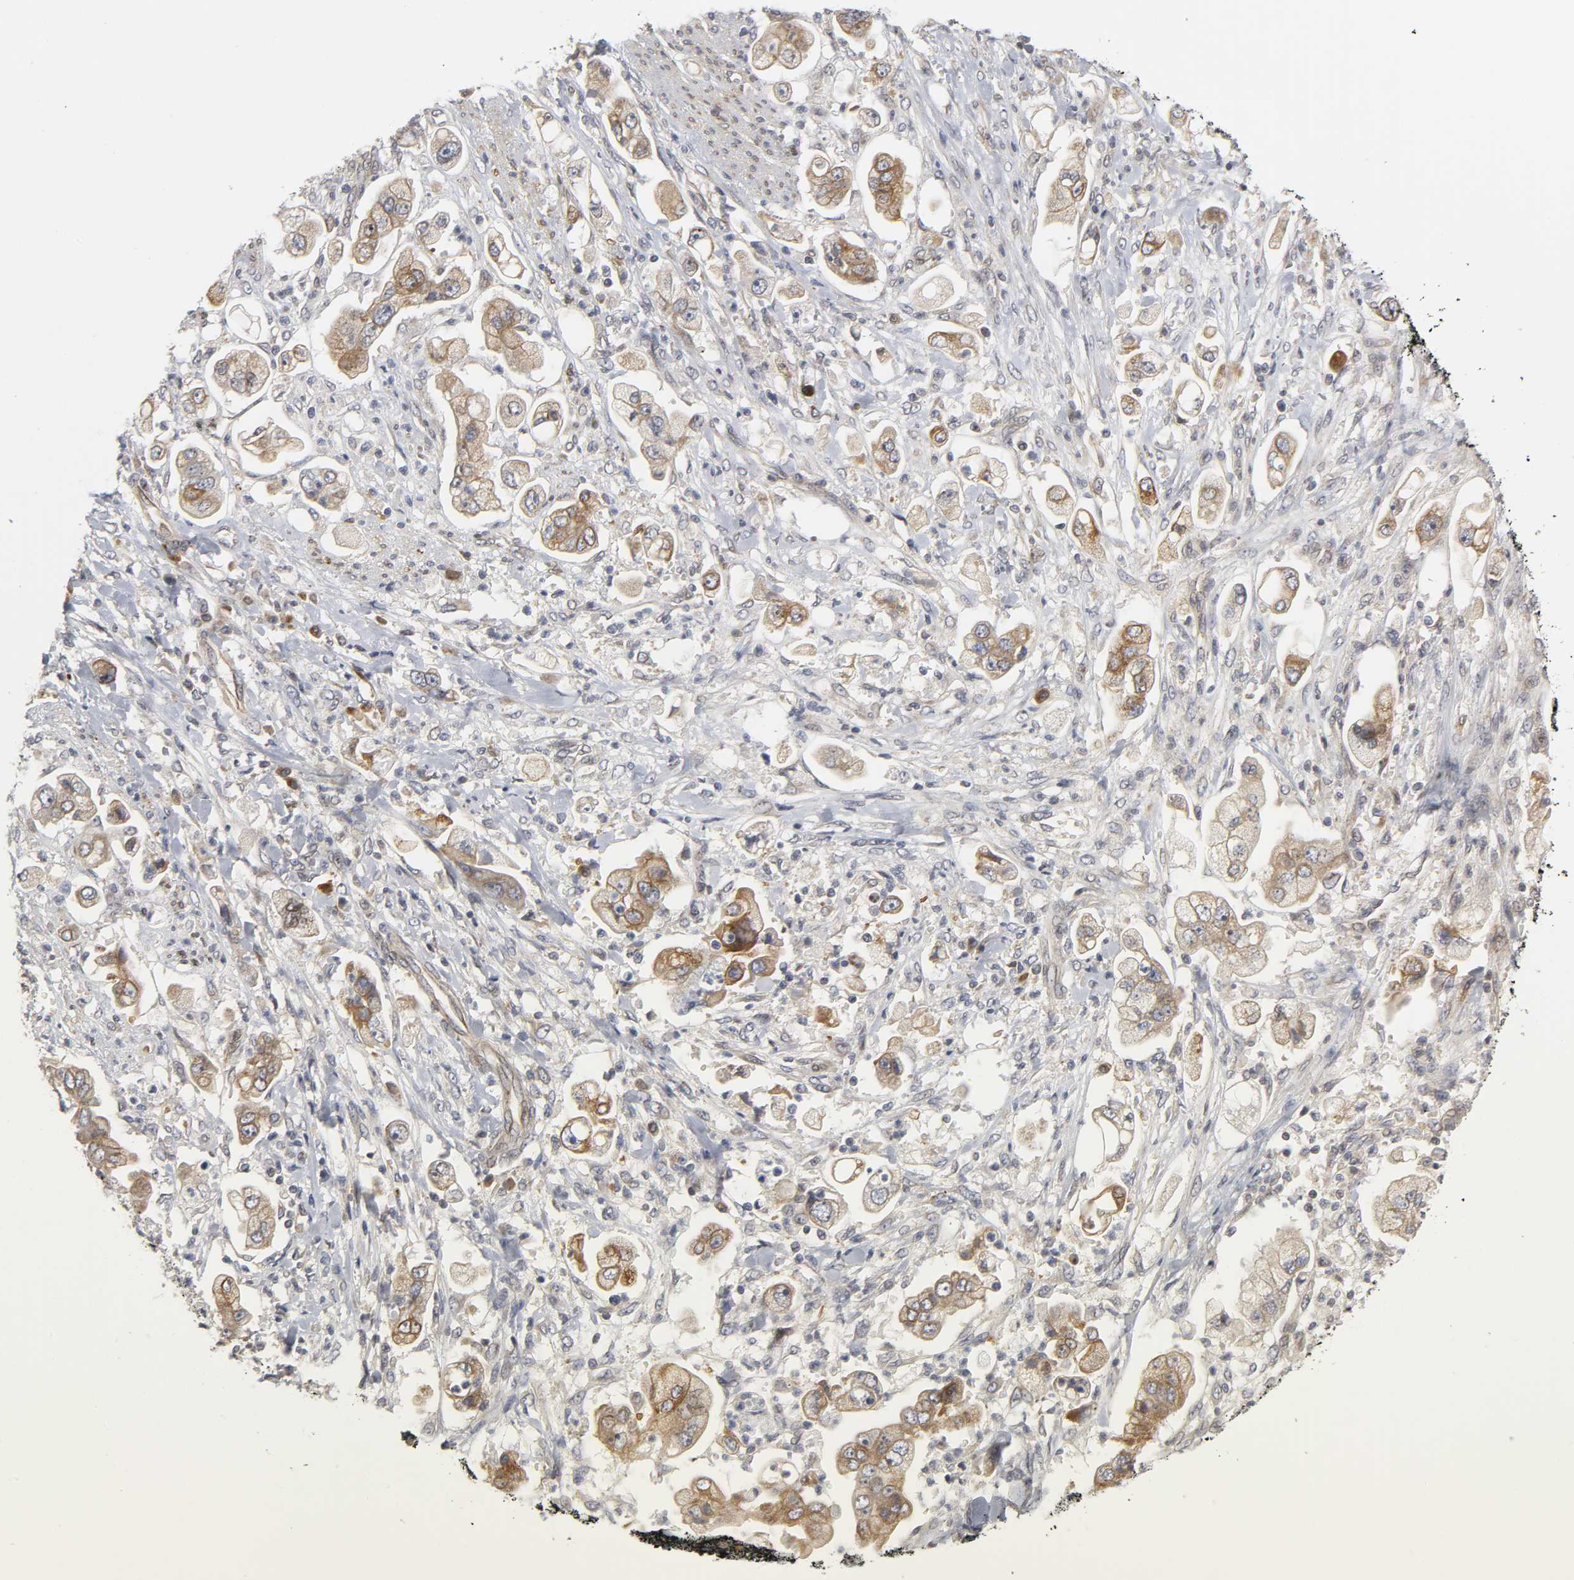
{"staining": {"intensity": "moderate", "quantity": "25%-75%", "location": "cytoplasmic/membranous"}, "tissue": "stomach cancer", "cell_type": "Tumor cells", "image_type": "cancer", "snomed": [{"axis": "morphology", "description": "Adenocarcinoma, NOS"}, {"axis": "topography", "description": "Stomach"}], "caption": "Immunohistochemical staining of stomach cancer (adenocarcinoma) shows medium levels of moderate cytoplasmic/membranous staining in about 25%-75% of tumor cells. (IHC, brightfield microscopy, high magnification).", "gene": "ASB6", "patient": {"sex": "male", "age": 62}}